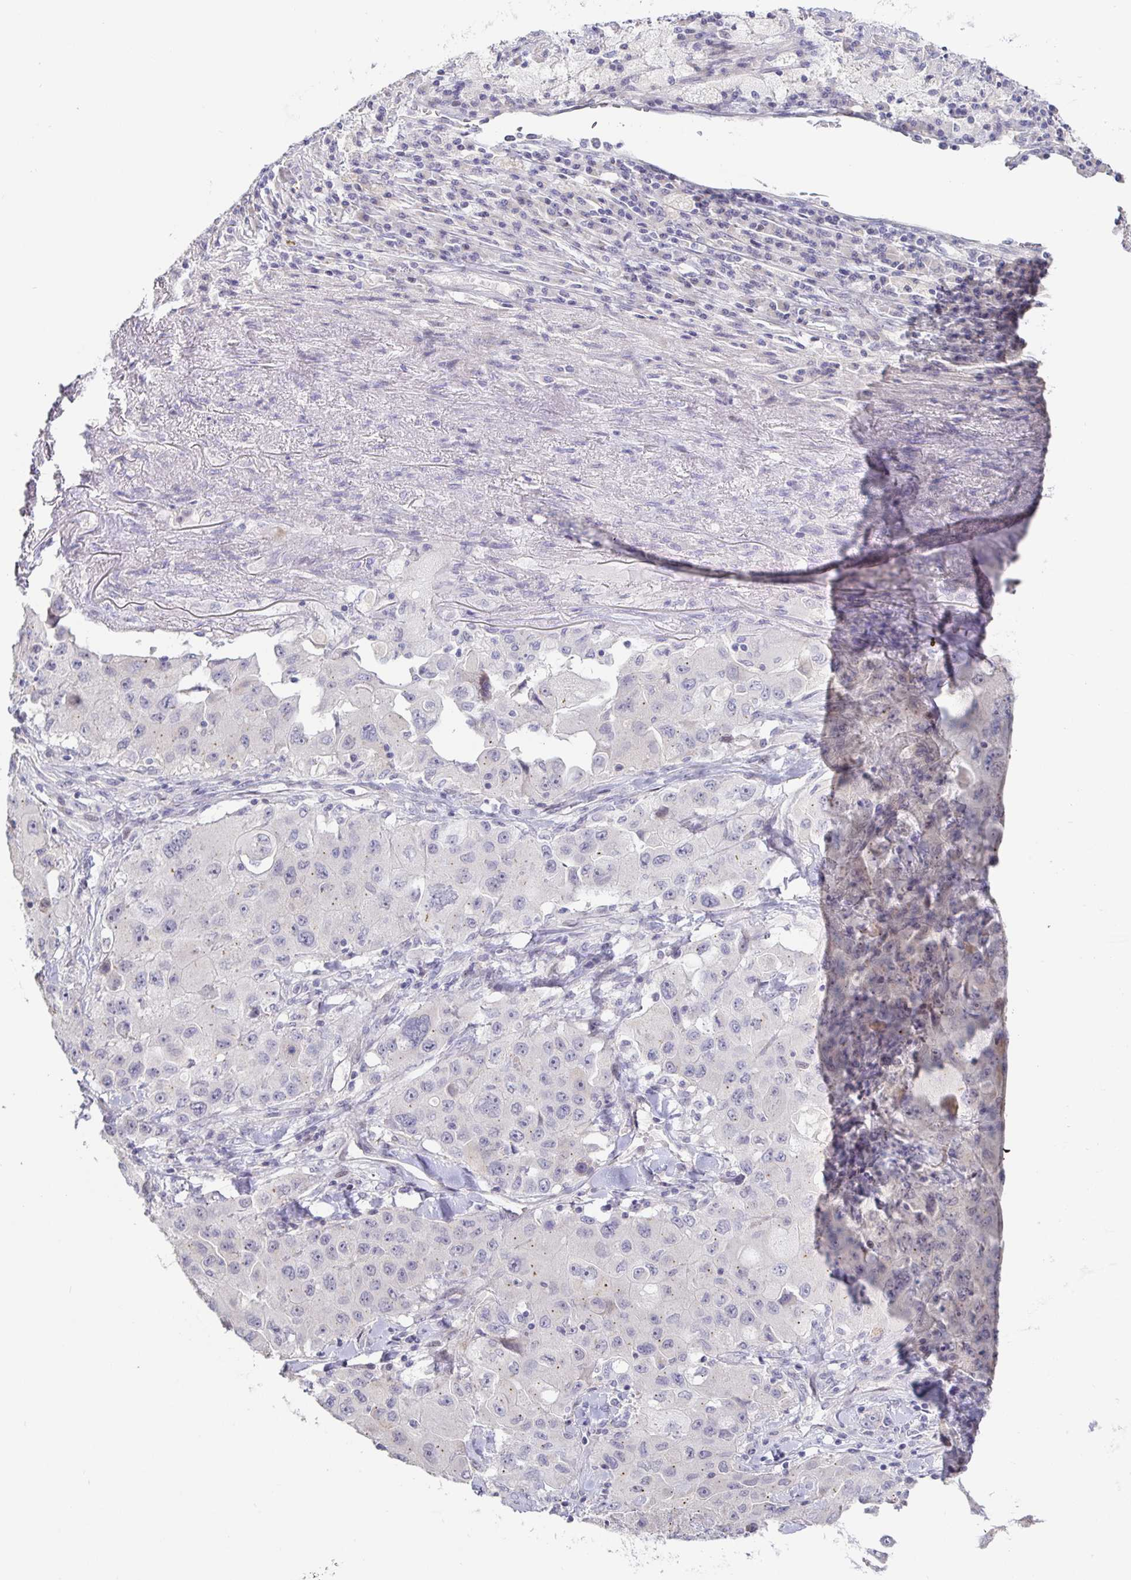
{"staining": {"intensity": "negative", "quantity": "none", "location": "none"}, "tissue": "lung cancer", "cell_type": "Tumor cells", "image_type": "cancer", "snomed": [{"axis": "morphology", "description": "Squamous cell carcinoma, NOS"}, {"axis": "topography", "description": "Lung"}], "caption": "This is a micrograph of immunohistochemistry (IHC) staining of lung cancer (squamous cell carcinoma), which shows no positivity in tumor cells.", "gene": "CIT", "patient": {"sex": "male", "age": 63}}